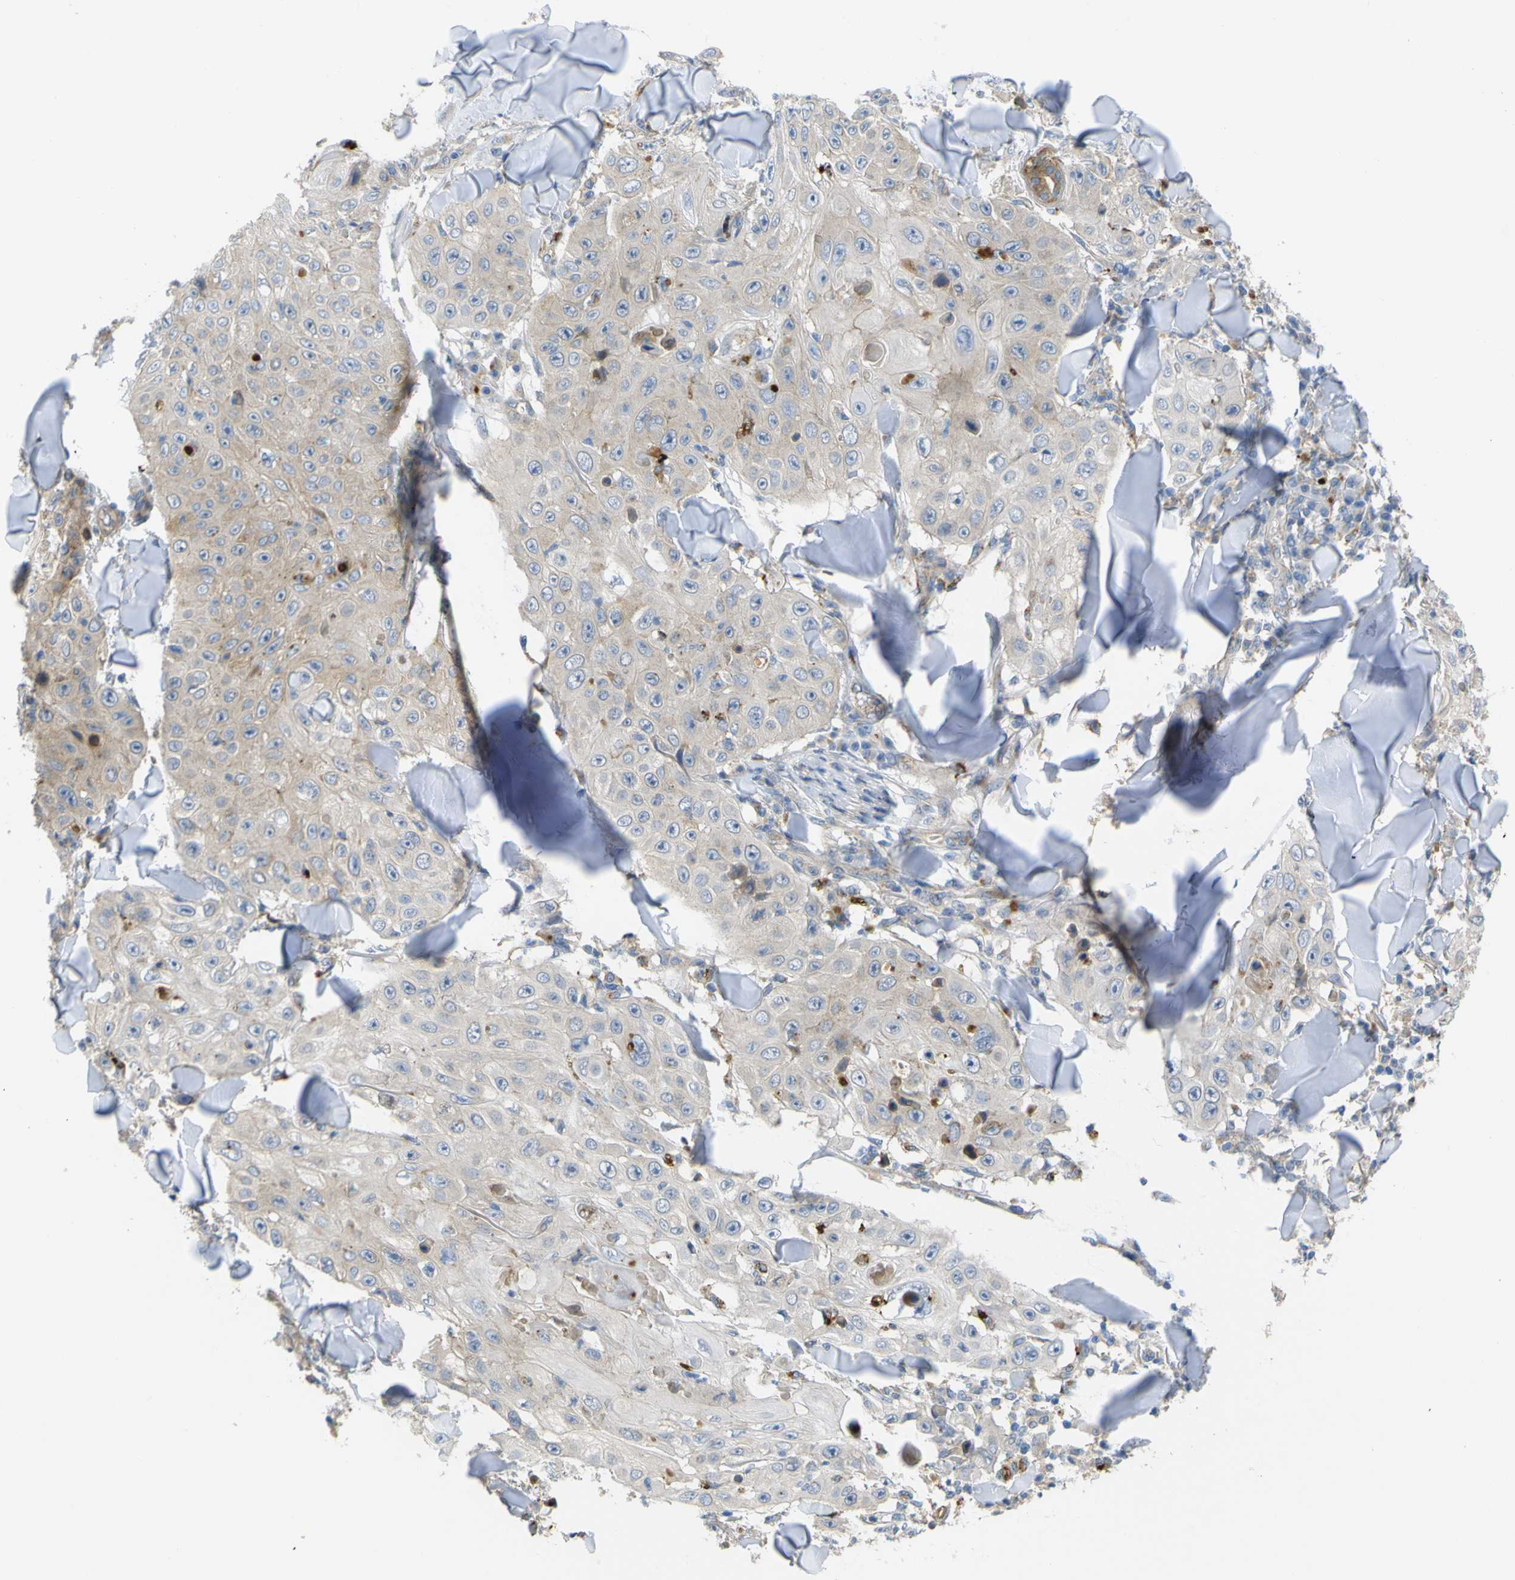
{"staining": {"intensity": "weak", "quantity": "25%-75%", "location": "cytoplasmic/membranous"}, "tissue": "skin cancer", "cell_type": "Tumor cells", "image_type": "cancer", "snomed": [{"axis": "morphology", "description": "Squamous cell carcinoma, NOS"}, {"axis": "topography", "description": "Skin"}], "caption": "Skin squamous cell carcinoma stained with DAB immunohistochemistry demonstrates low levels of weak cytoplasmic/membranous expression in approximately 25%-75% of tumor cells. (brown staining indicates protein expression, while blue staining denotes nuclei).", "gene": "SYPL1", "patient": {"sex": "male", "age": 86}}